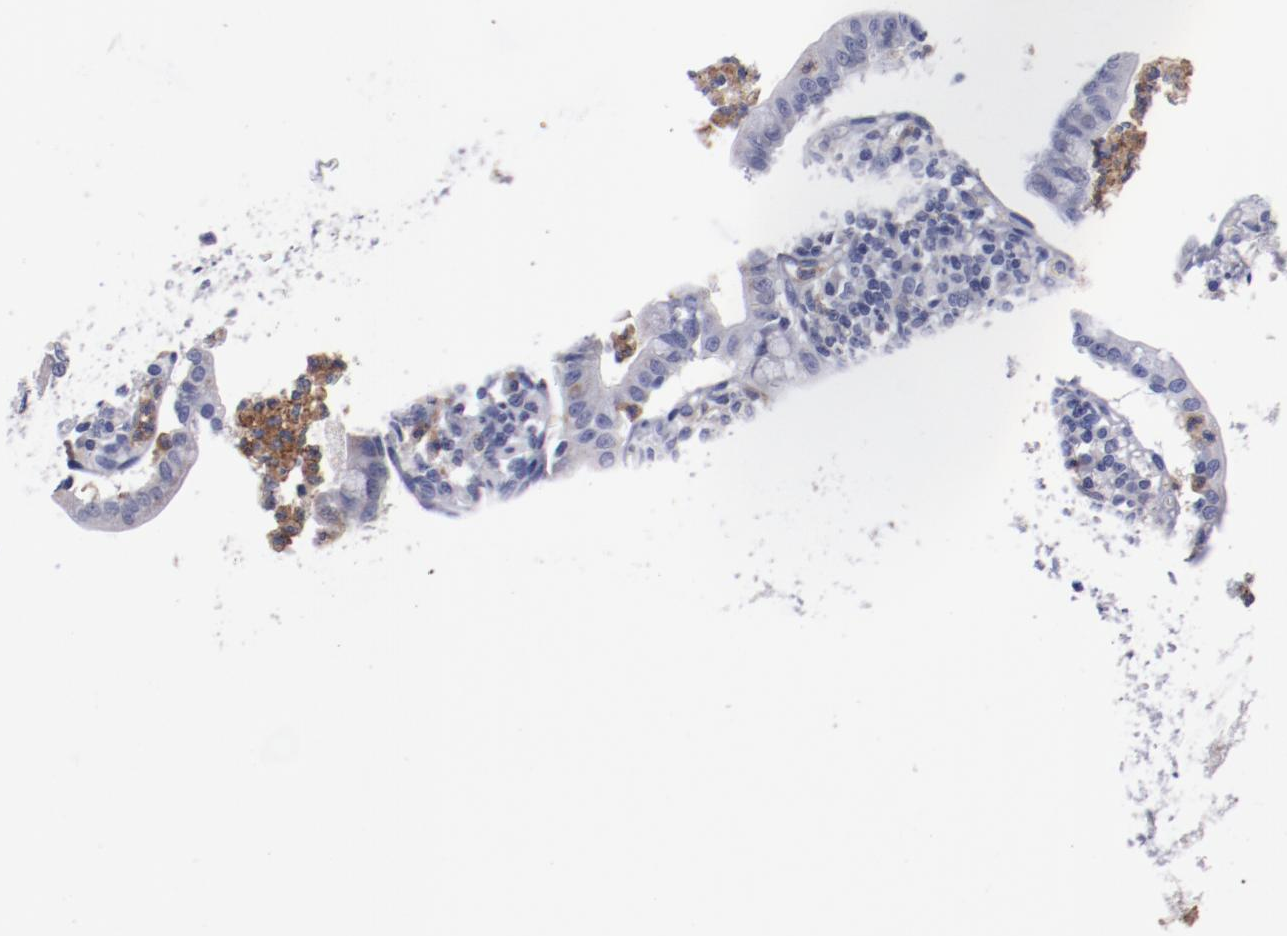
{"staining": {"intensity": "weak", "quantity": ">75%", "location": "cytoplasmic/membranous"}, "tissue": "small intestine", "cell_type": "Glandular cells", "image_type": "normal", "snomed": [{"axis": "morphology", "description": "Normal tissue, NOS"}, {"axis": "topography", "description": "Small intestine"}], "caption": "Protein analysis of unremarkable small intestine reveals weak cytoplasmic/membranous staining in about >75% of glandular cells. (brown staining indicates protein expression, while blue staining denotes nuclei).", "gene": "FGR", "patient": {"sex": "female", "age": 61}}